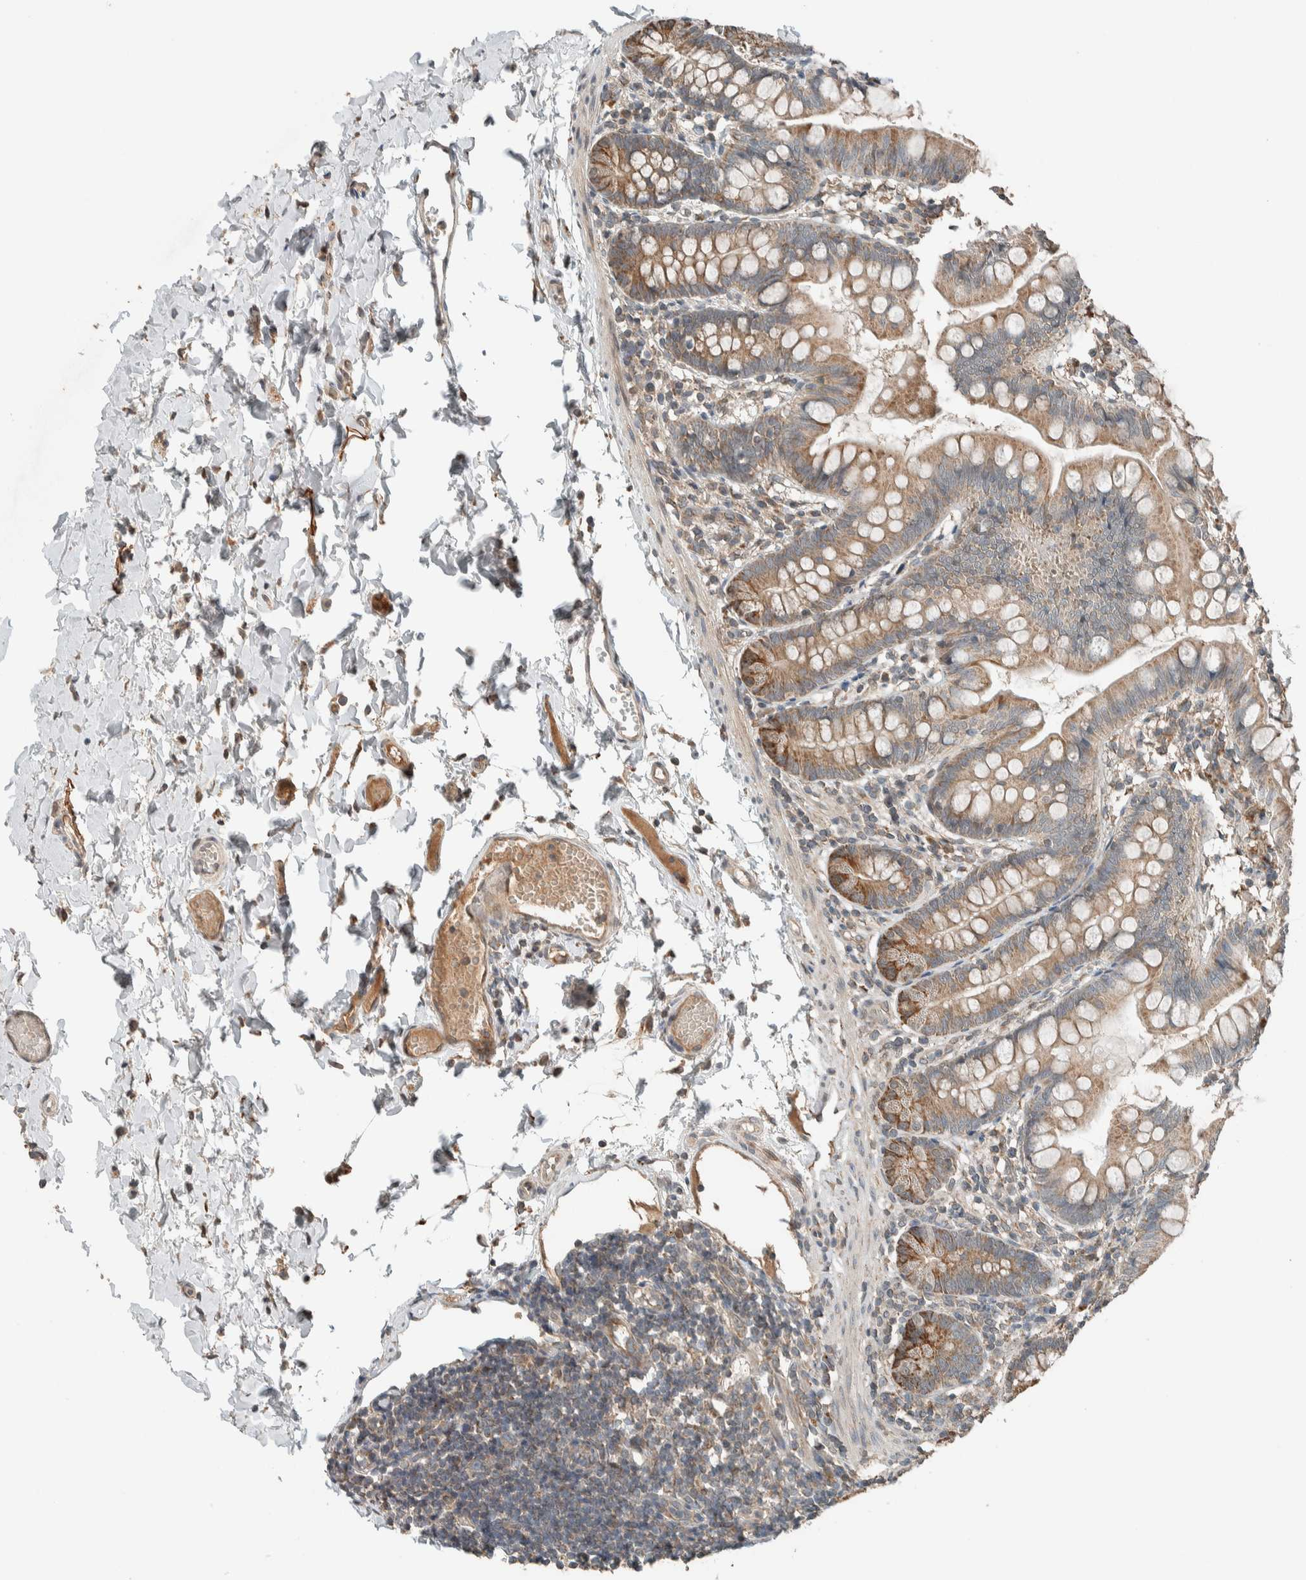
{"staining": {"intensity": "moderate", "quantity": ">75%", "location": "cytoplasmic/membranous"}, "tissue": "small intestine", "cell_type": "Glandular cells", "image_type": "normal", "snomed": [{"axis": "morphology", "description": "Normal tissue, NOS"}, {"axis": "topography", "description": "Small intestine"}], "caption": "A photomicrograph of small intestine stained for a protein shows moderate cytoplasmic/membranous brown staining in glandular cells.", "gene": "NBR1", "patient": {"sex": "male", "age": 7}}